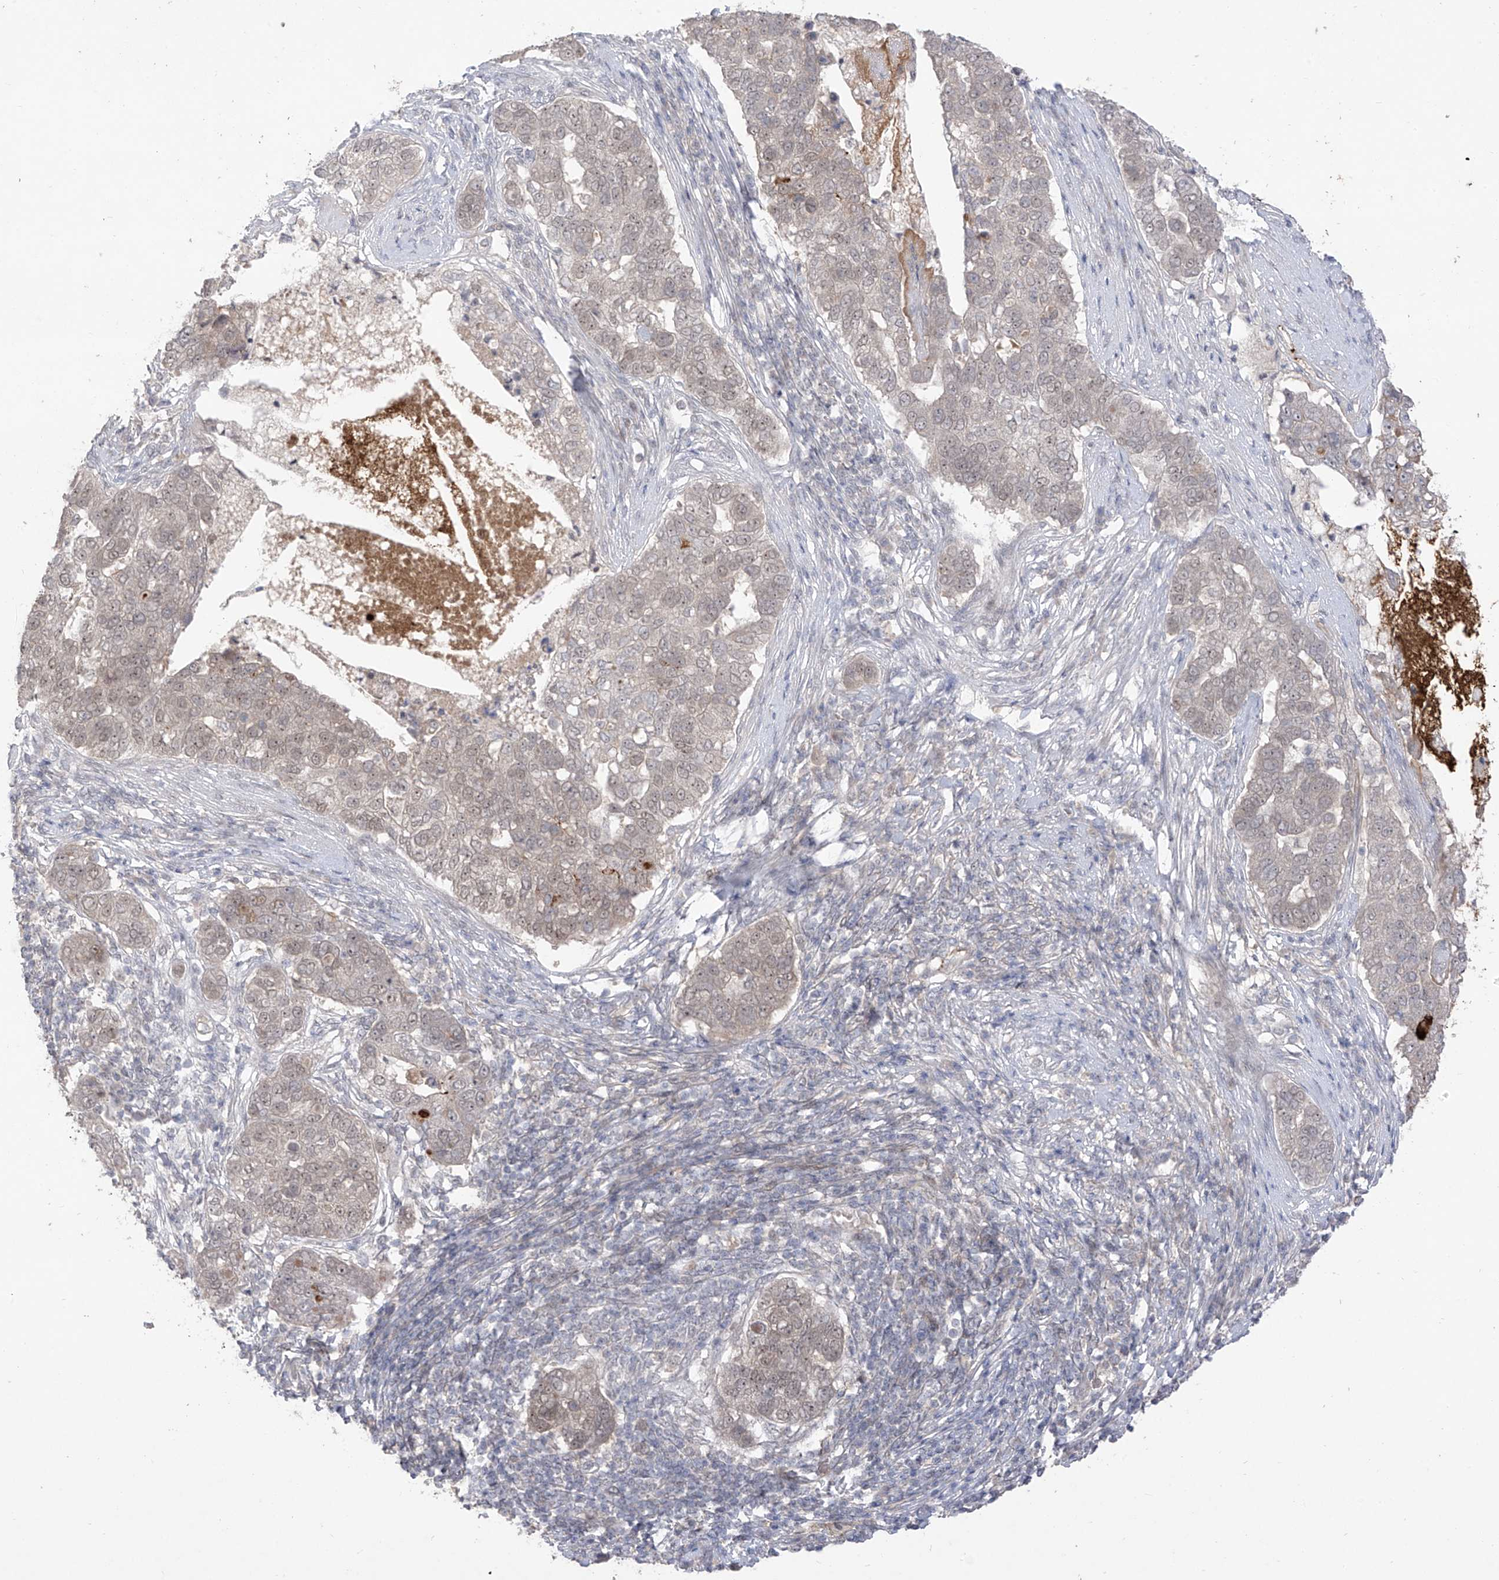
{"staining": {"intensity": "weak", "quantity": "25%-75%", "location": "cytoplasmic/membranous,nuclear"}, "tissue": "pancreatic cancer", "cell_type": "Tumor cells", "image_type": "cancer", "snomed": [{"axis": "morphology", "description": "Adenocarcinoma, NOS"}, {"axis": "topography", "description": "Pancreas"}], "caption": "Brown immunohistochemical staining in human adenocarcinoma (pancreatic) demonstrates weak cytoplasmic/membranous and nuclear staining in approximately 25%-75% of tumor cells. (brown staining indicates protein expression, while blue staining denotes nuclei).", "gene": "OGT", "patient": {"sex": "female", "age": 61}}